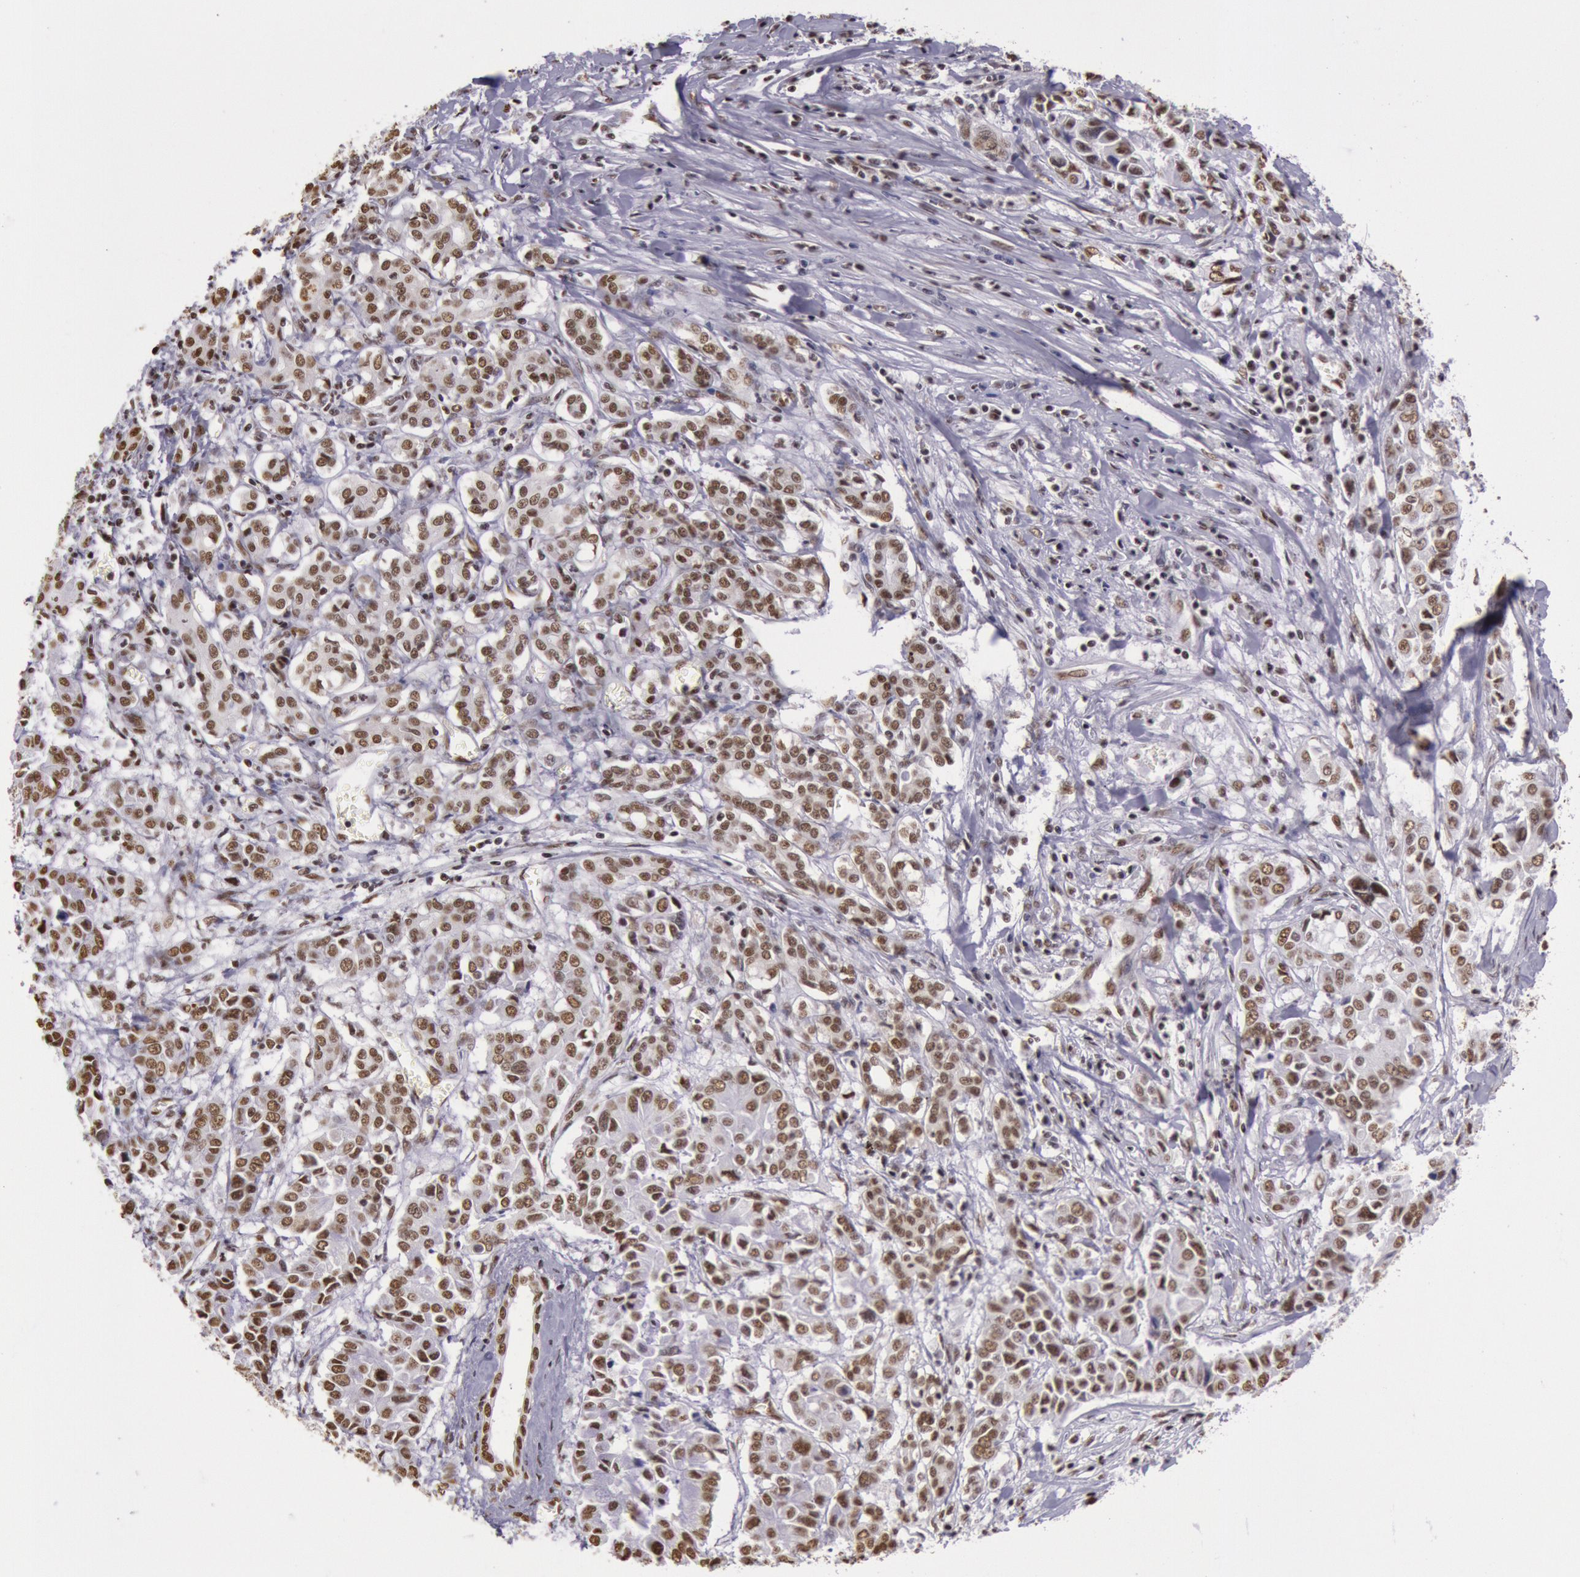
{"staining": {"intensity": "weak", "quantity": ">75%", "location": "nuclear"}, "tissue": "pancreatic cancer", "cell_type": "Tumor cells", "image_type": "cancer", "snomed": [{"axis": "morphology", "description": "Adenocarcinoma, NOS"}, {"axis": "topography", "description": "Pancreas"}], "caption": "A brown stain labels weak nuclear staining of a protein in human pancreatic cancer tumor cells.", "gene": "HNRNPH2", "patient": {"sex": "female", "age": 52}}